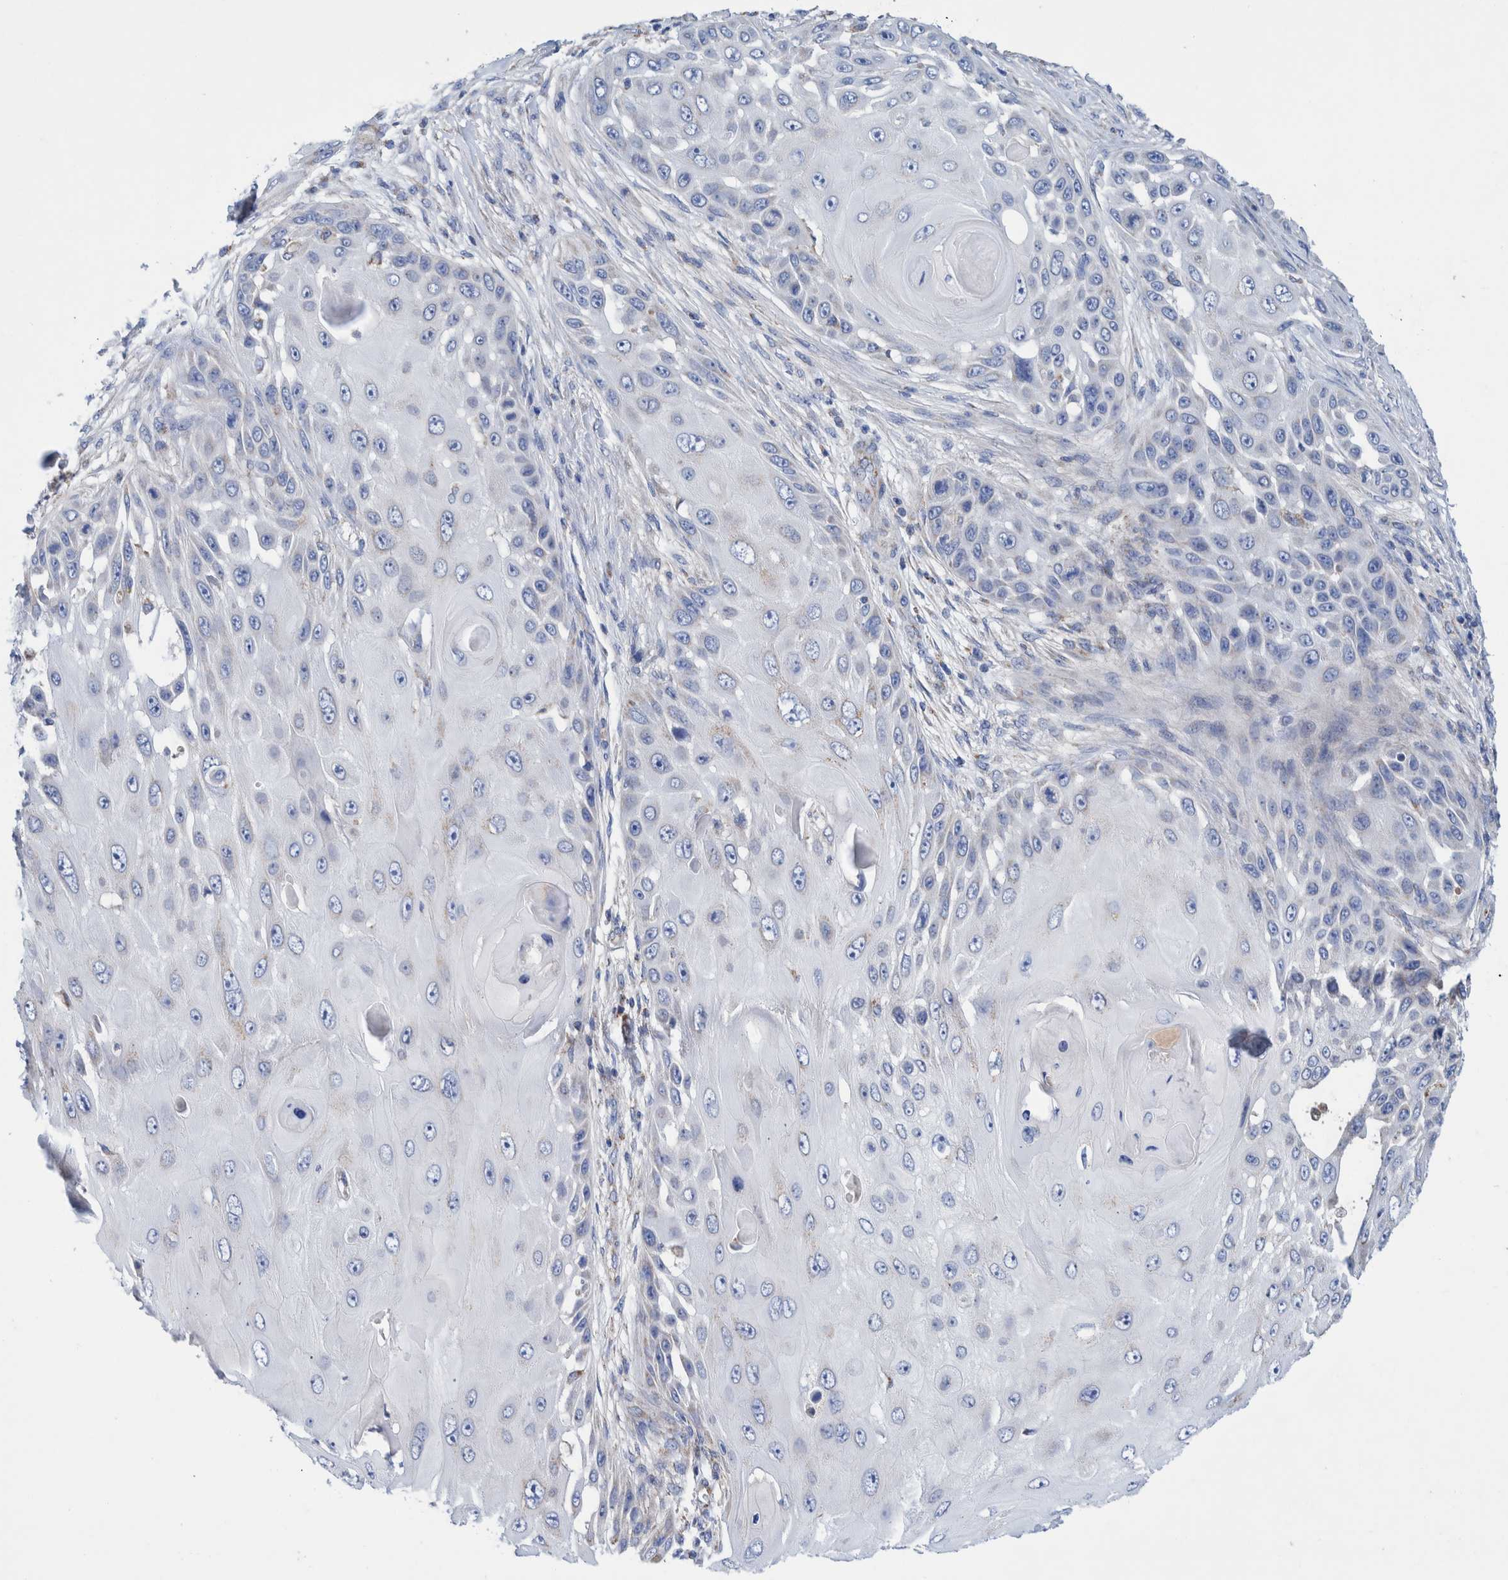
{"staining": {"intensity": "negative", "quantity": "none", "location": "none"}, "tissue": "skin cancer", "cell_type": "Tumor cells", "image_type": "cancer", "snomed": [{"axis": "morphology", "description": "Squamous cell carcinoma, NOS"}, {"axis": "topography", "description": "Skin"}], "caption": "Immunohistochemistry histopathology image of neoplastic tissue: skin cancer (squamous cell carcinoma) stained with DAB shows no significant protein positivity in tumor cells.", "gene": "DECR1", "patient": {"sex": "female", "age": 44}}